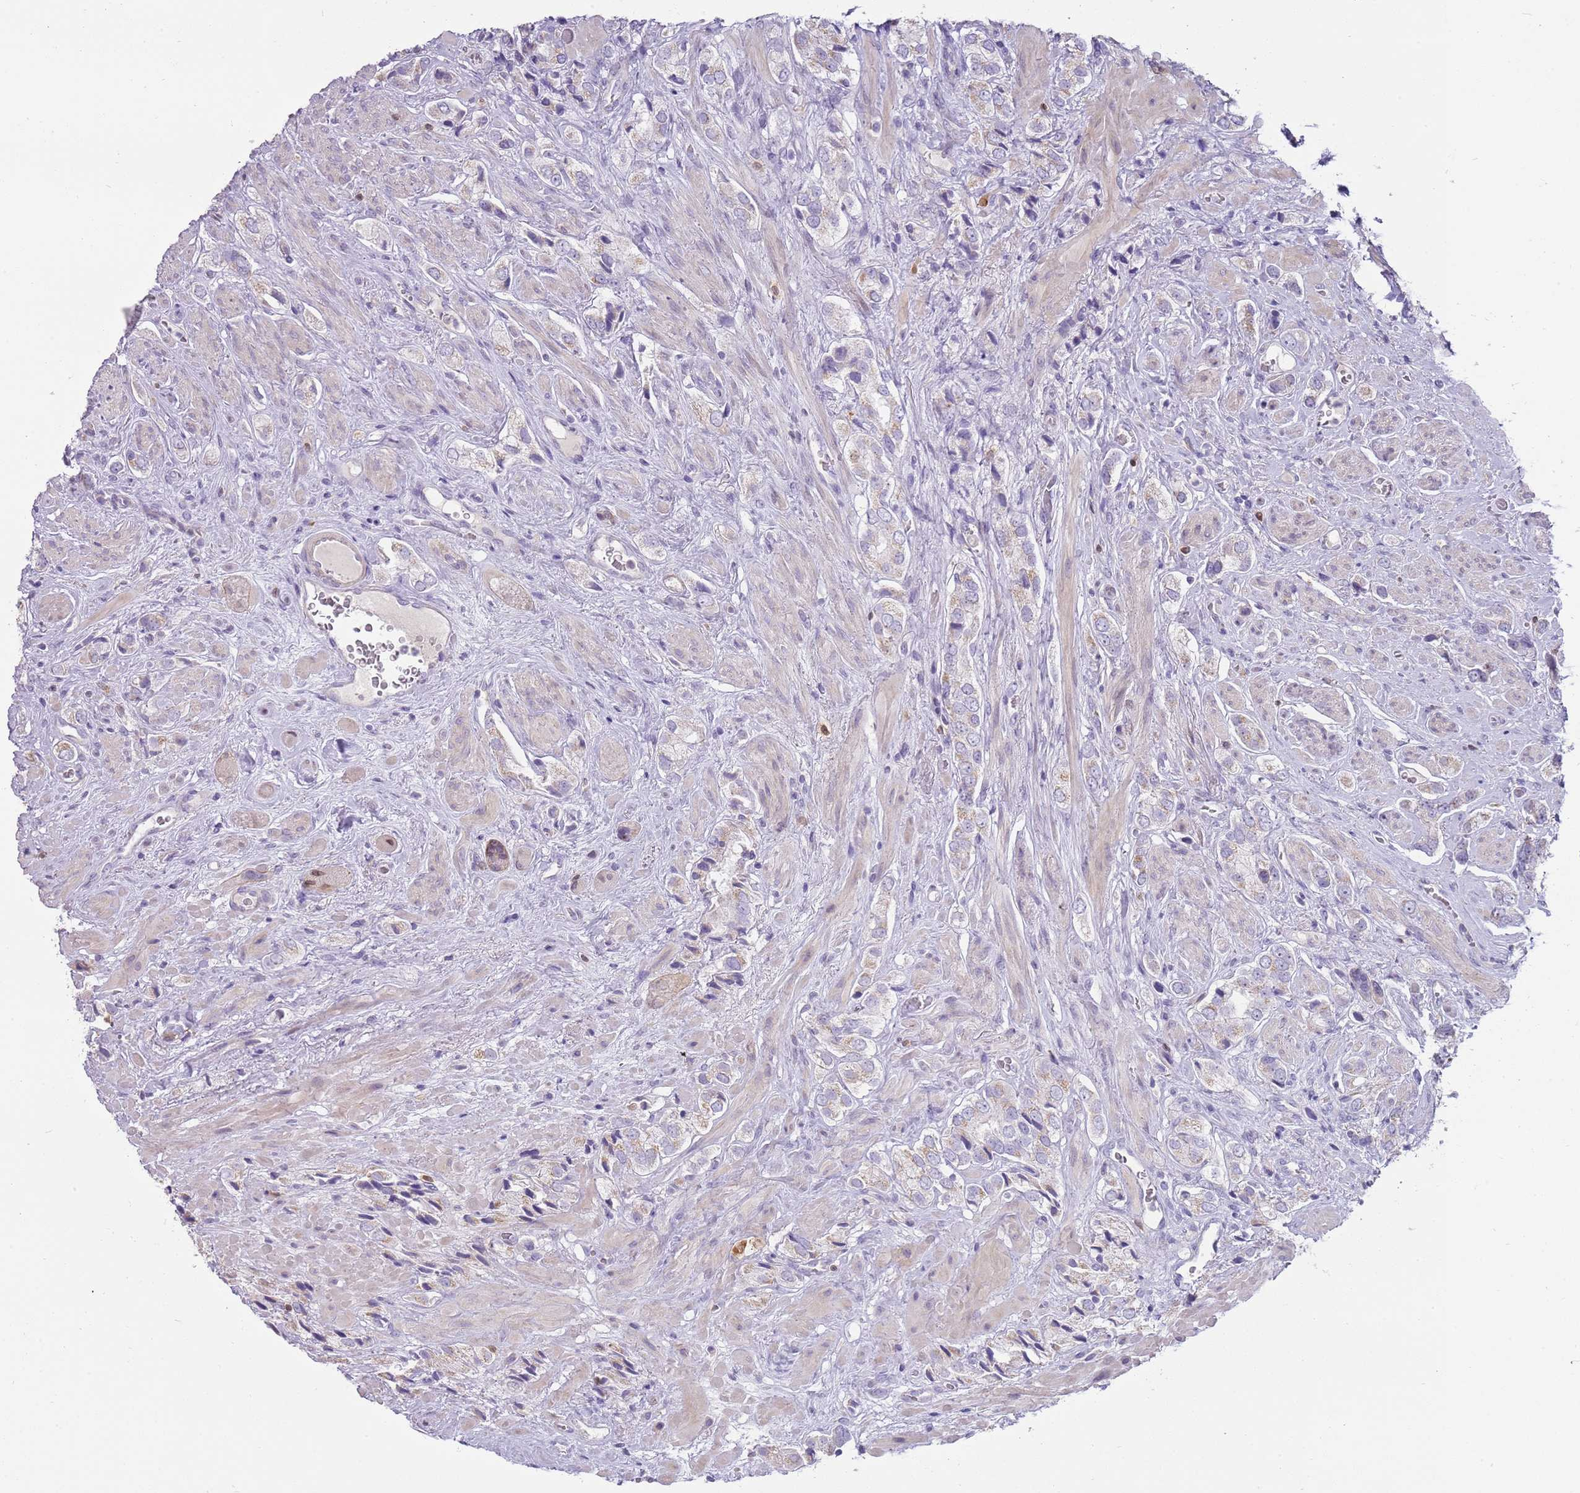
{"staining": {"intensity": "weak", "quantity": "25%-75%", "location": "cytoplasmic/membranous"}, "tissue": "prostate cancer", "cell_type": "Tumor cells", "image_type": "cancer", "snomed": [{"axis": "morphology", "description": "Adenocarcinoma, High grade"}, {"axis": "topography", "description": "Prostate and seminal vesicle, NOS"}], "caption": "A photomicrograph of human prostate cancer (high-grade adenocarcinoma) stained for a protein exhibits weak cytoplasmic/membranous brown staining in tumor cells. (Stains: DAB in brown, nuclei in blue, Microscopy: brightfield microscopy at high magnification).", "gene": "DIPK1C", "patient": {"sex": "male", "age": 64}}